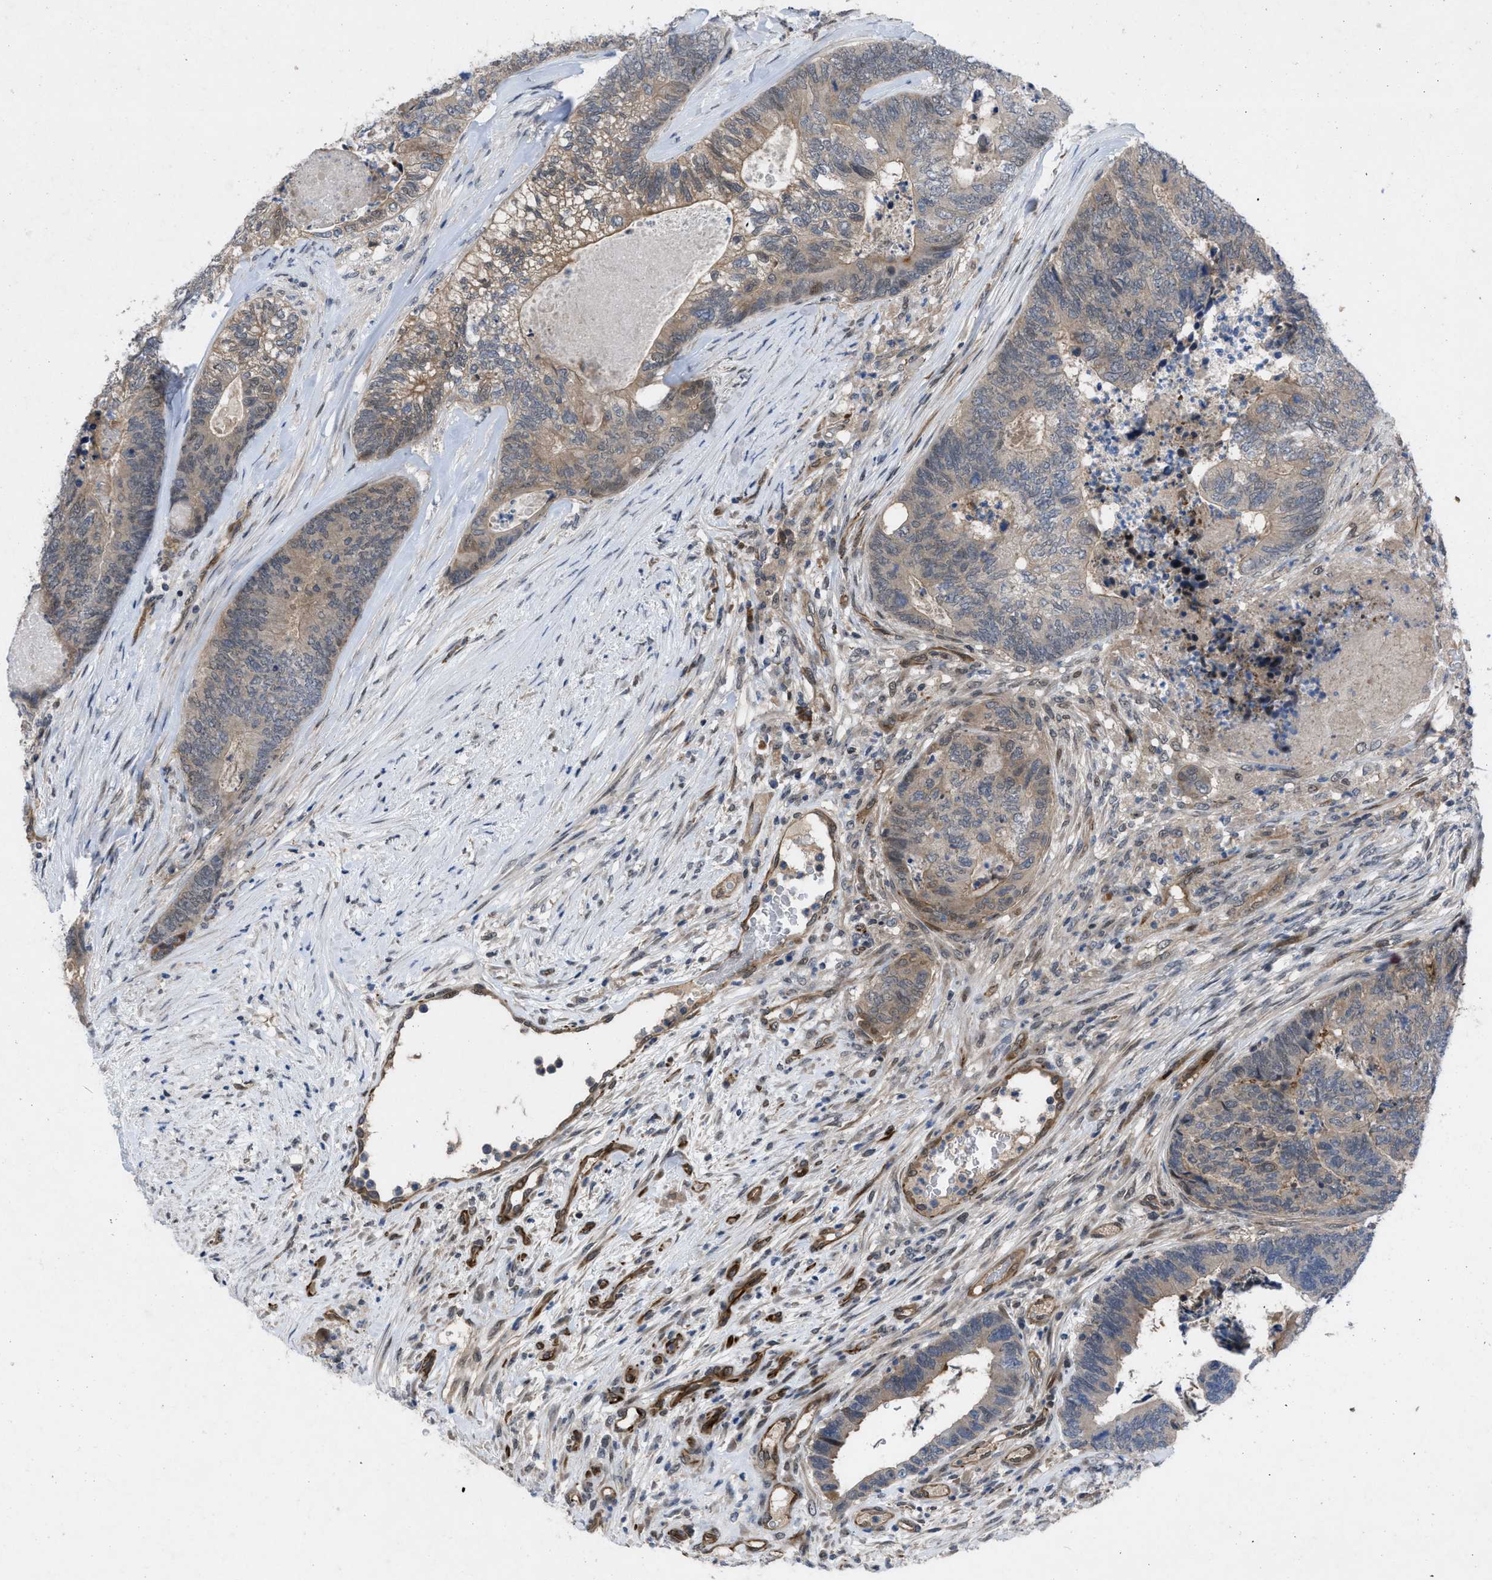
{"staining": {"intensity": "moderate", "quantity": ">75%", "location": "cytoplasmic/membranous"}, "tissue": "colorectal cancer", "cell_type": "Tumor cells", "image_type": "cancer", "snomed": [{"axis": "morphology", "description": "Adenocarcinoma, NOS"}, {"axis": "topography", "description": "Colon"}], "caption": "Moderate cytoplasmic/membranous staining is appreciated in approximately >75% of tumor cells in adenocarcinoma (colorectal).", "gene": "IL17RE", "patient": {"sex": "female", "age": 67}}